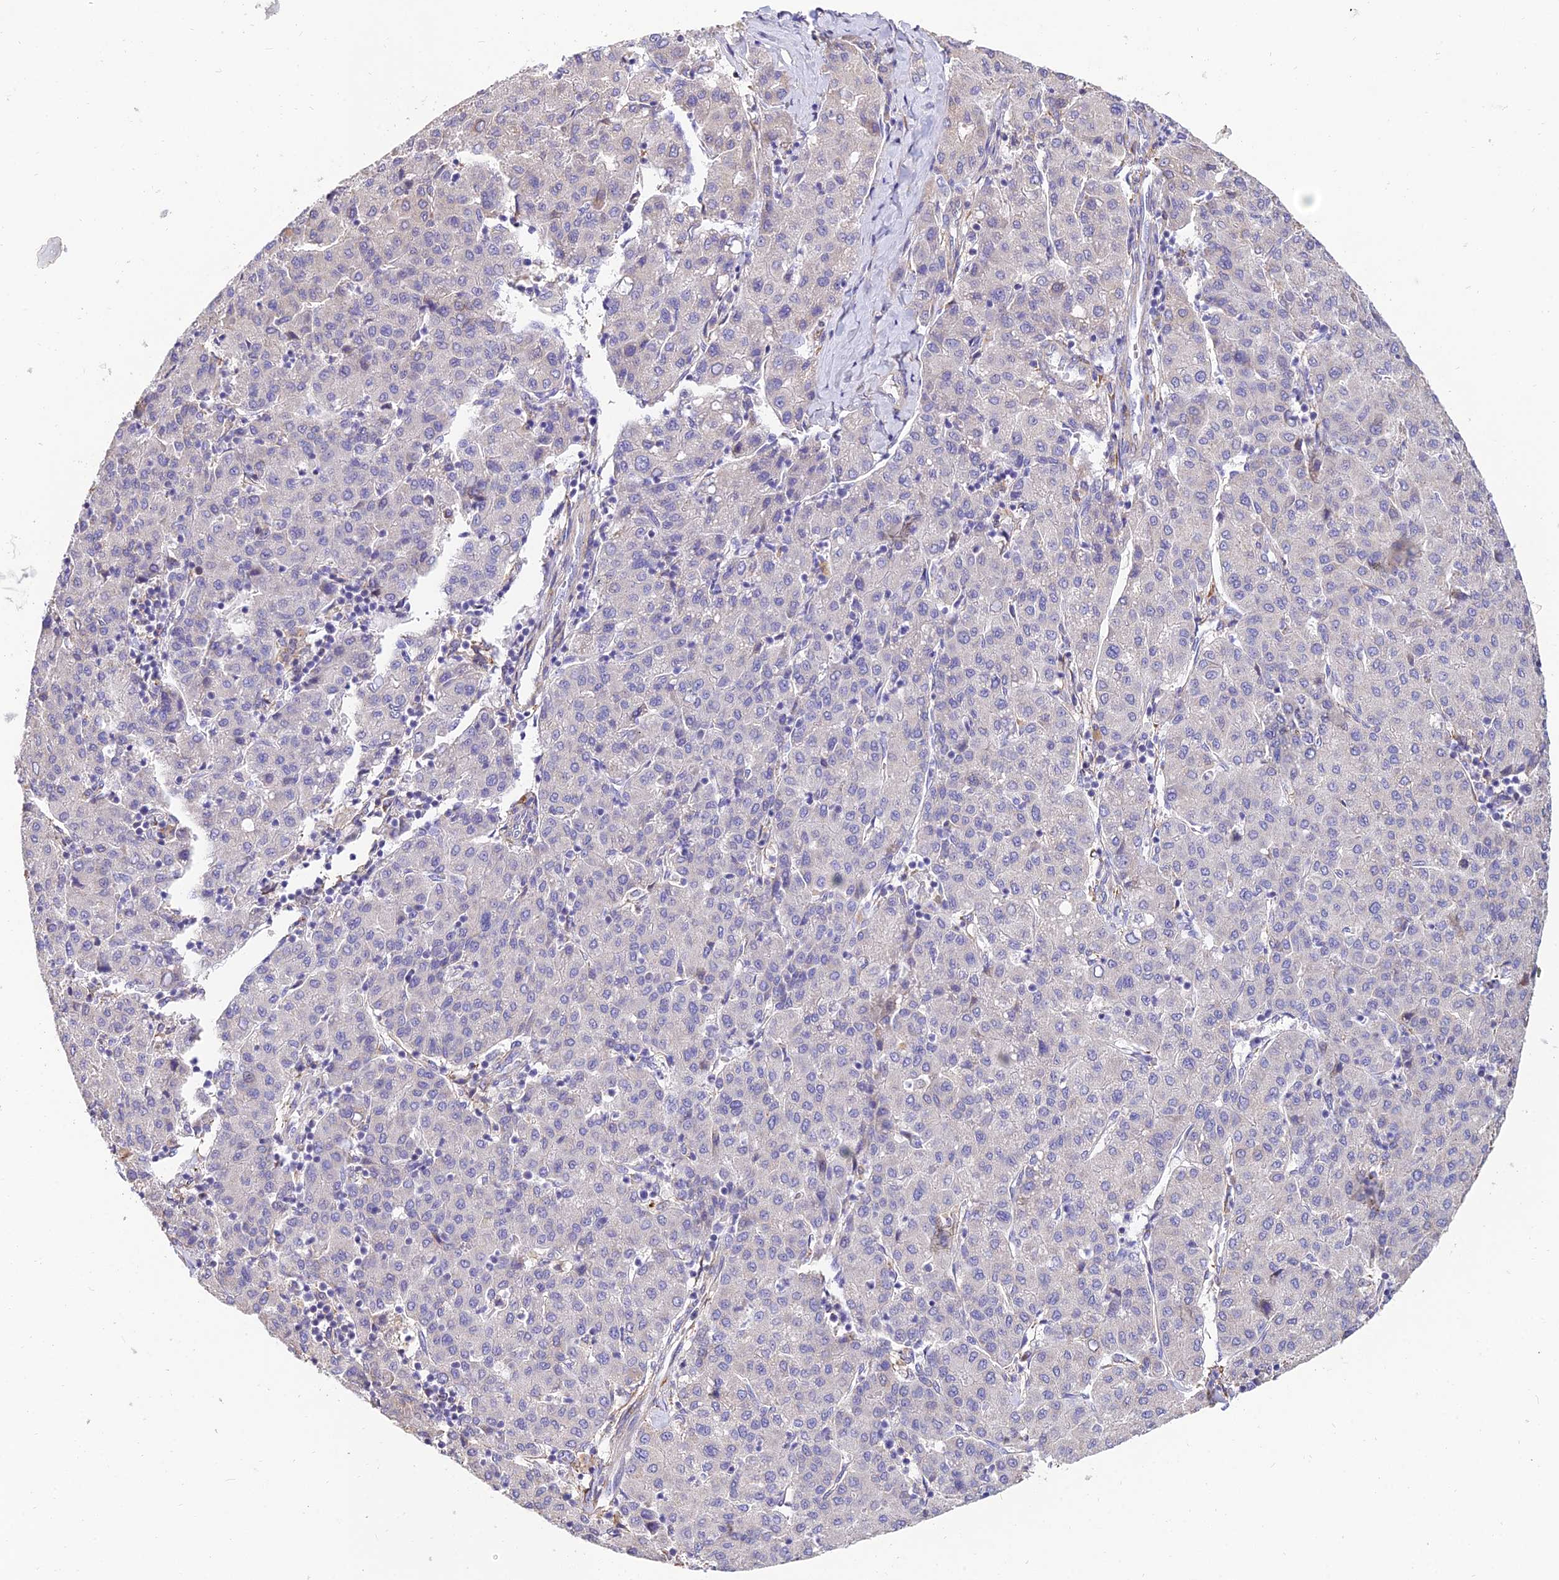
{"staining": {"intensity": "negative", "quantity": "none", "location": "none"}, "tissue": "liver cancer", "cell_type": "Tumor cells", "image_type": "cancer", "snomed": [{"axis": "morphology", "description": "Carcinoma, Hepatocellular, NOS"}, {"axis": "topography", "description": "Liver"}], "caption": "High magnification brightfield microscopy of hepatocellular carcinoma (liver) stained with DAB (brown) and counterstained with hematoxylin (blue): tumor cells show no significant staining.", "gene": "ARL8B", "patient": {"sex": "male", "age": 65}}